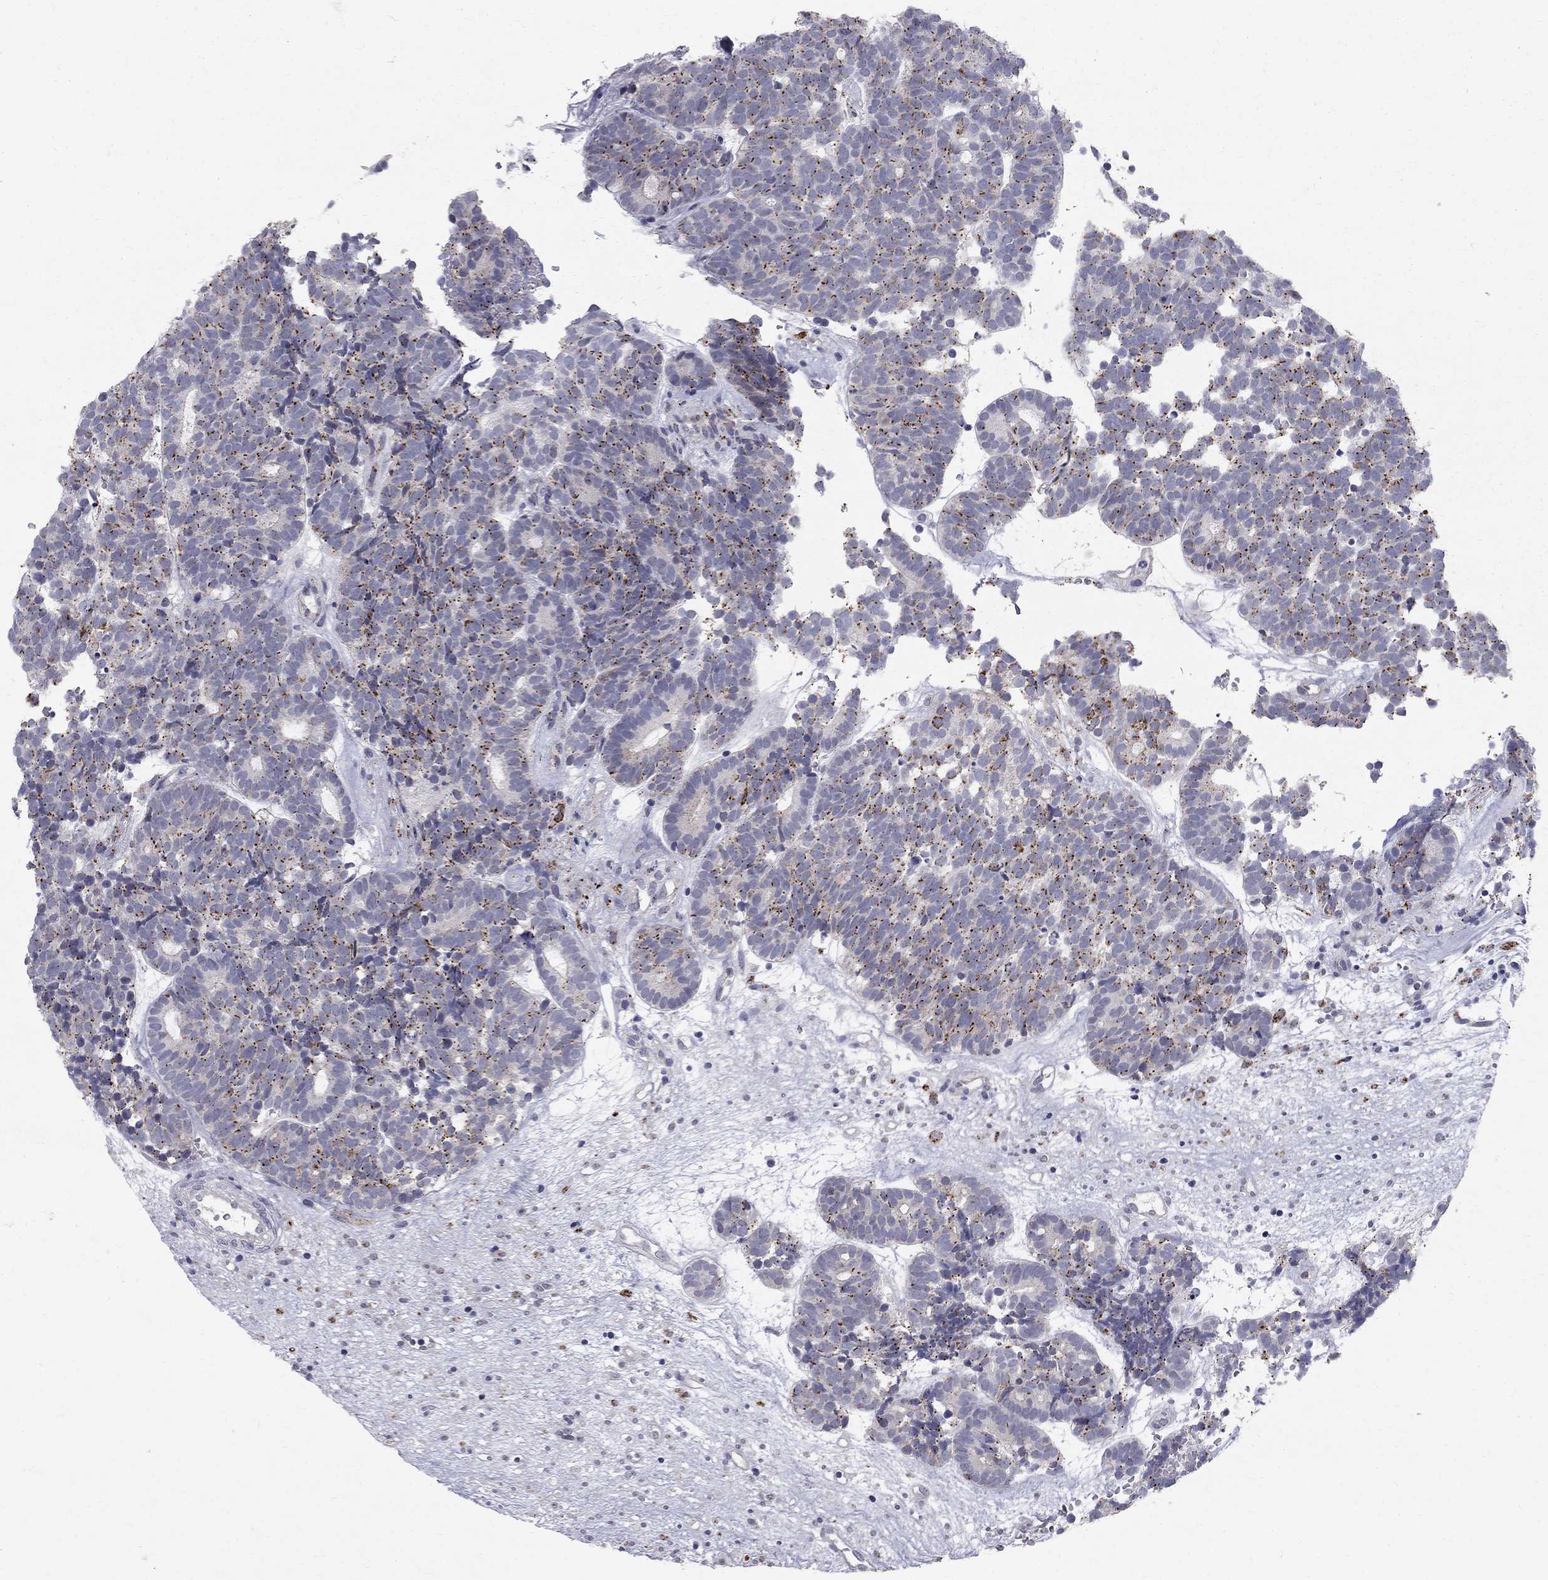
{"staining": {"intensity": "strong", "quantity": "25%-75%", "location": "cytoplasmic/membranous"}, "tissue": "head and neck cancer", "cell_type": "Tumor cells", "image_type": "cancer", "snomed": [{"axis": "morphology", "description": "Adenocarcinoma, NOS"}, {"axis": "topography", "description": "Head-Neck"}], "caption": "DAB (3,3'-diaminobenzidine) immunohistochemical staining of human adenocarcinoma (head and neck) reveals strong cytoplasmic/membranous protein staining in approximately 25%-75% of tumor cells.", "gene": "CLIC6", "patient": {"sex": "female", "age": 81}}